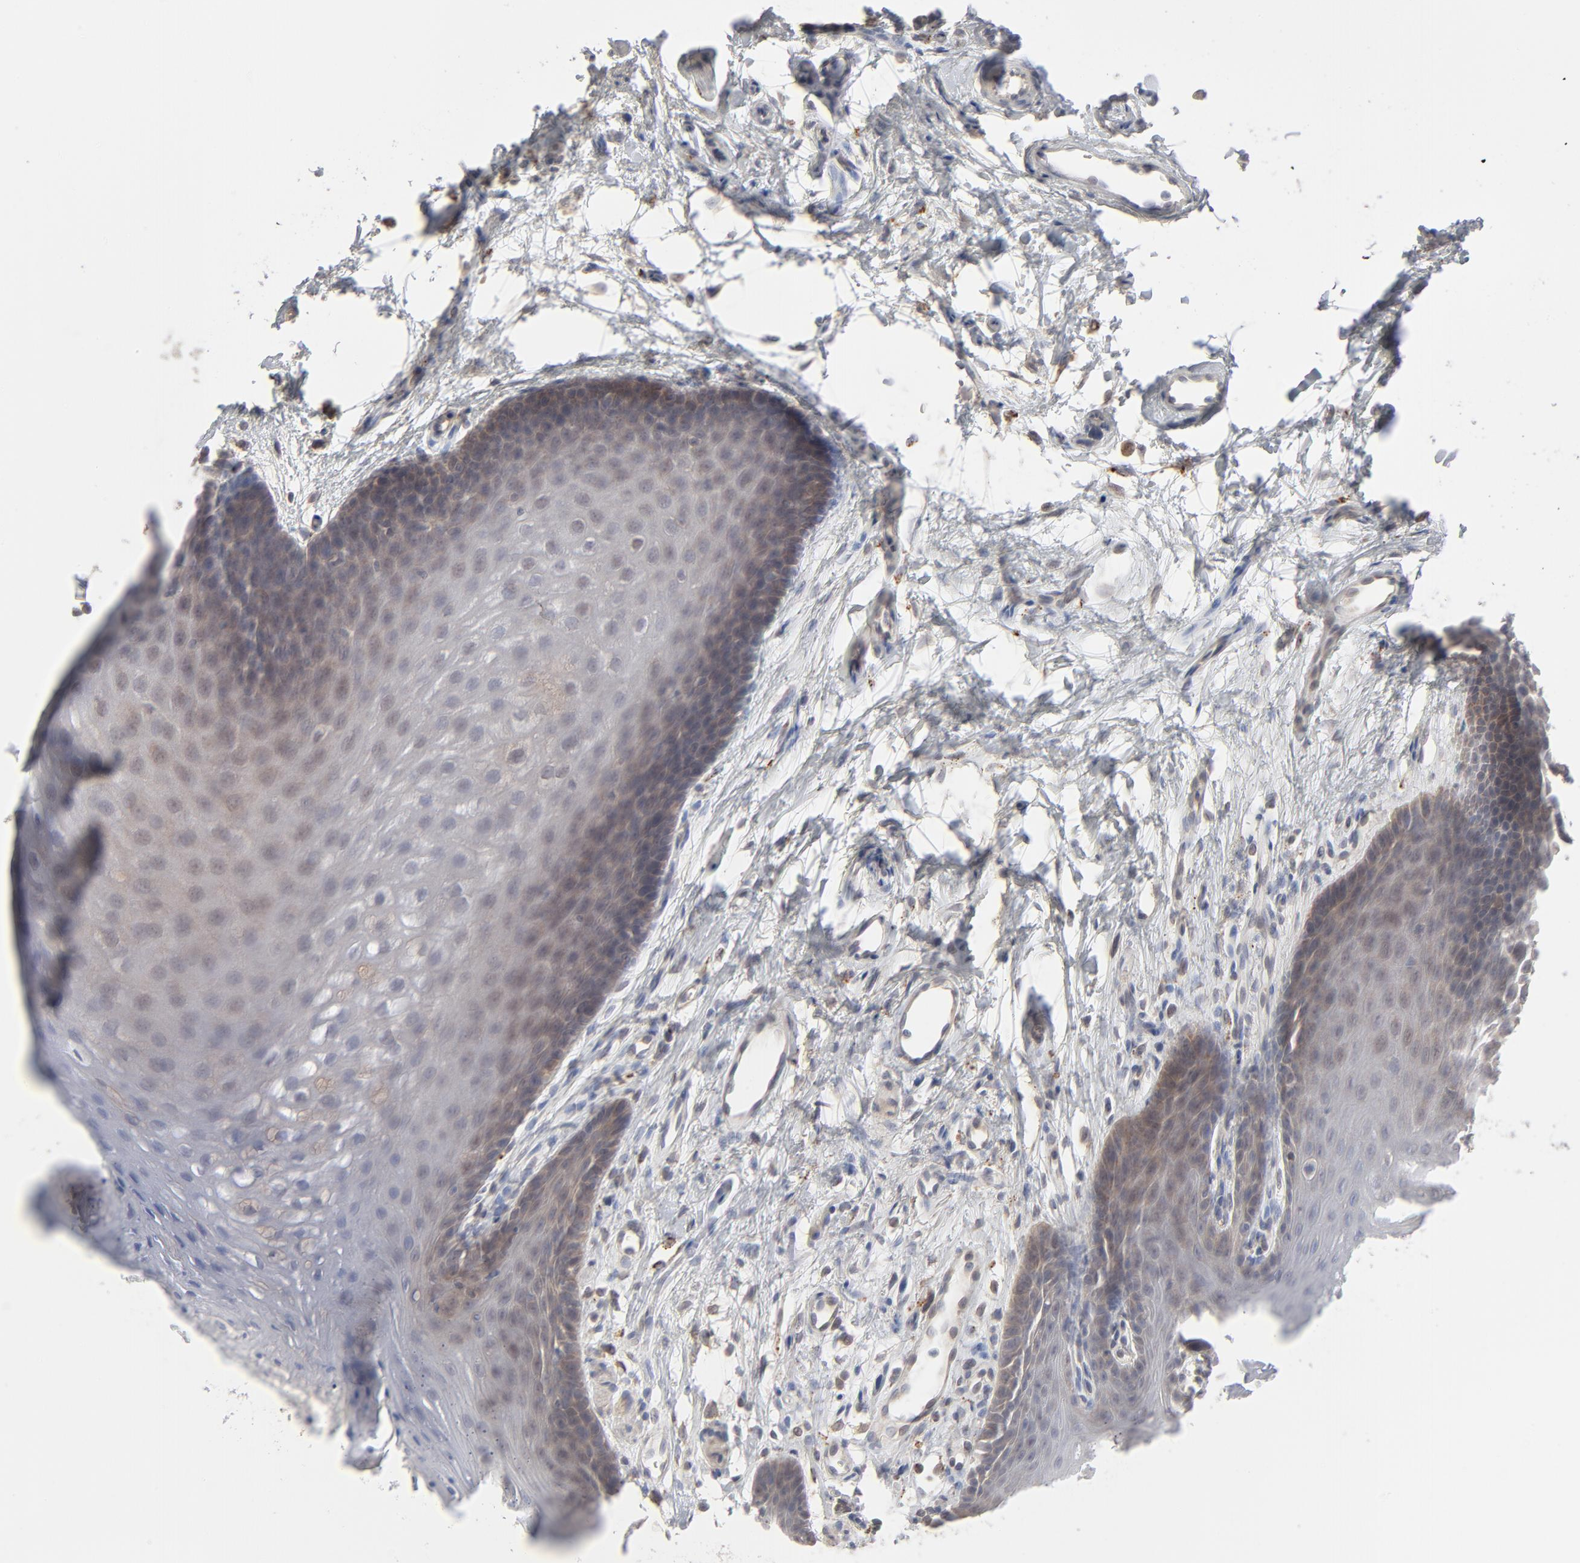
{"staining": {"intensity": "weak", "quantity": "<25%", "location": "cytoplasmic/membranous"}, "tissue": "oral mucosa", "cell_type": "Squamous epithelial cells", "image_type": "normal", "snomed": [{"axis": "morphology", "description": "Normal tissue, NOS"}, {"axis": "topography", "description": "Oral tissue"}], "caption": "Immunohistochemistry (IHC) micrograph of benign oral mucosa: oral mucosa stained with DAB (3,3'-diaminobenzidine) displays no significant protein positivity in squamous epithelial cells.", "gene": "POMT2", "patient": {"sex": "male", "age": 62}}